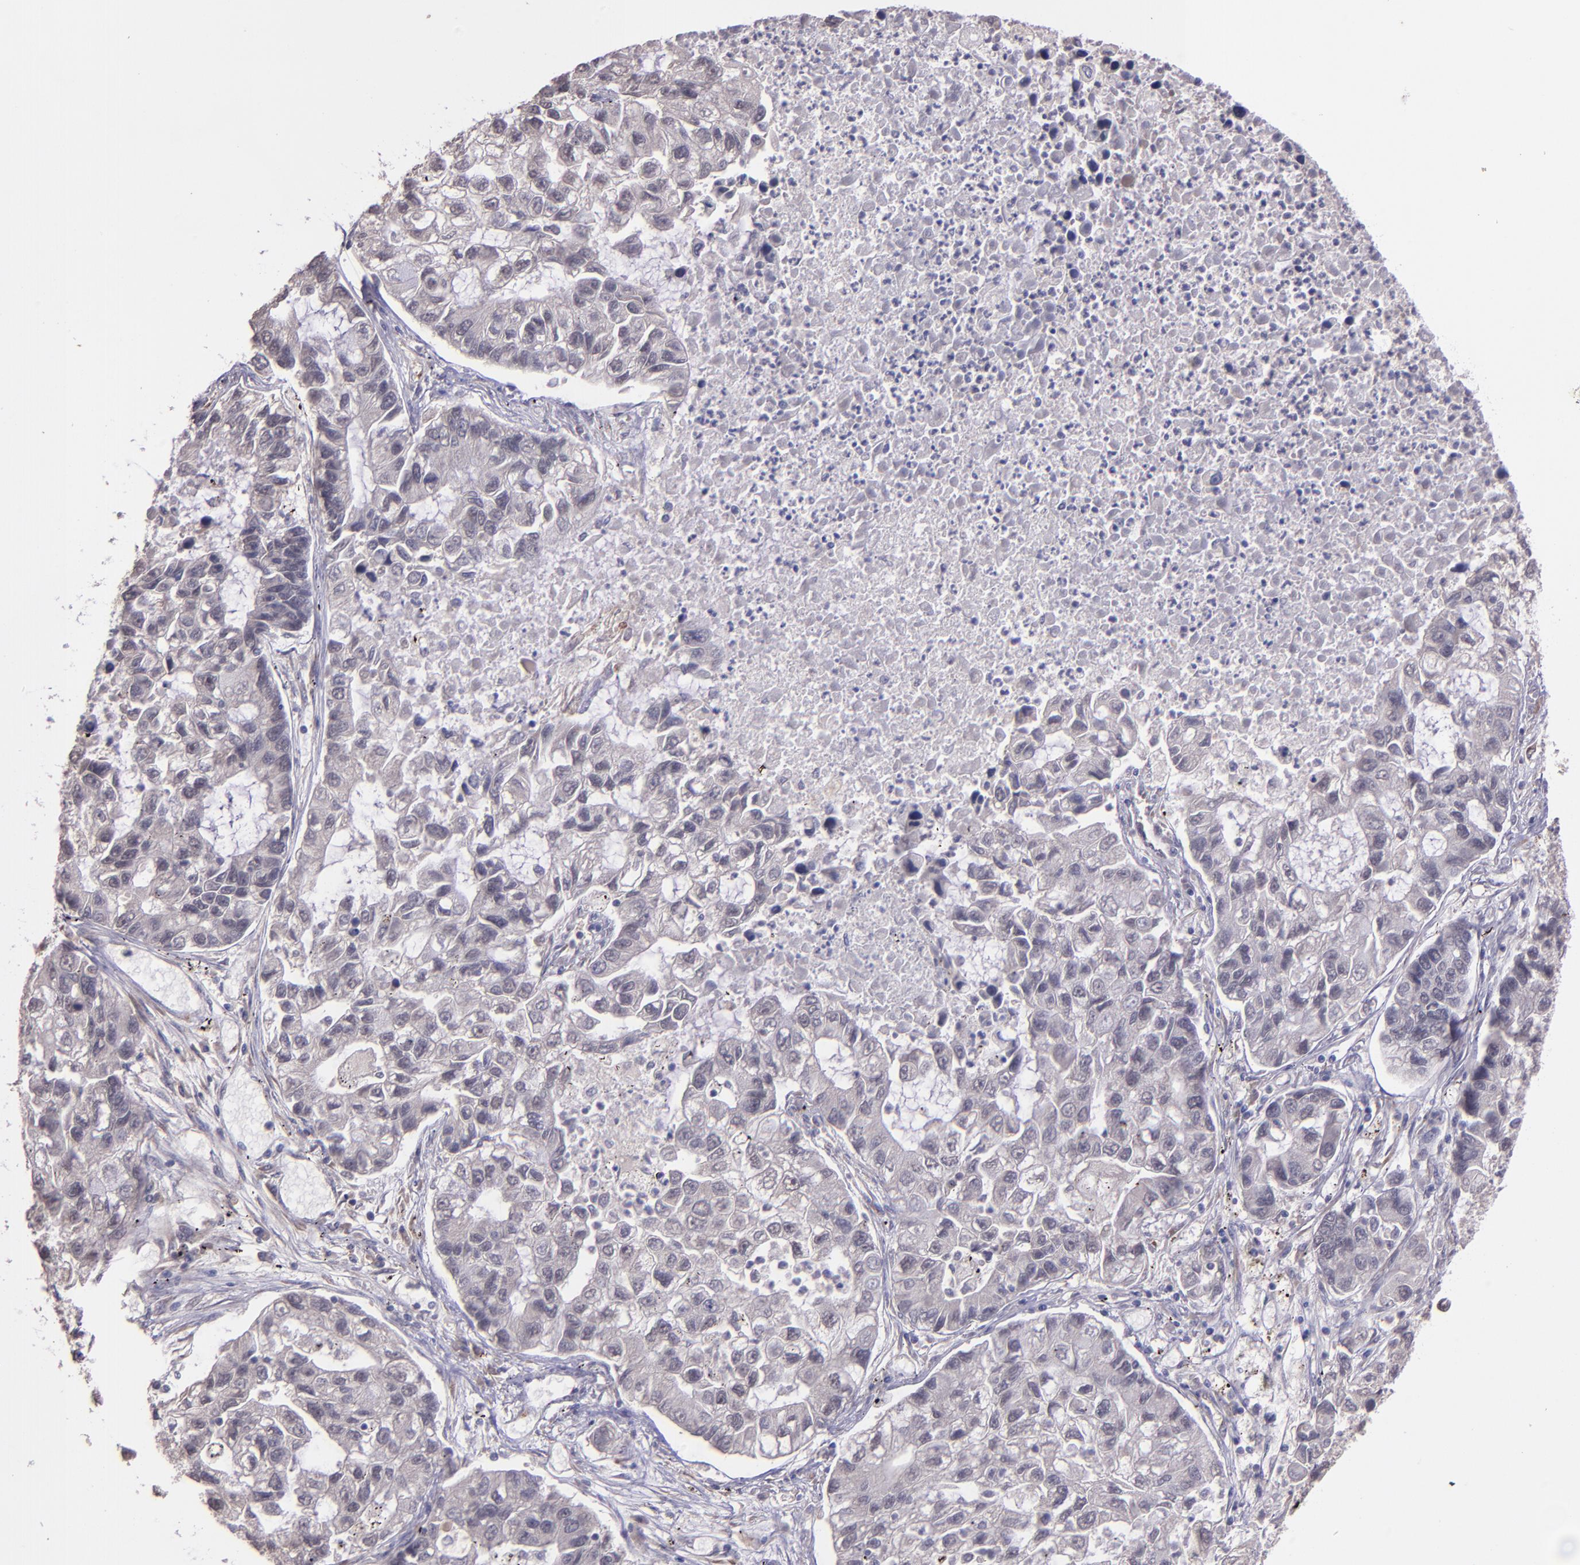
{"staining": {"intensity": "negative", "quantity": "none", "location": "none"}, "tissue": "lung cancer", "cell_type": "Tumor cells", "image_type": "cancer", "snomed": [{"axis": "morphology", "description": "Adenocarcinoma, NOS"}, {"axis": "topography", "description": "Lung"}], "caption": "Immunohistochemical staining of lung cancer (adenocarcinoma) shows no significant staining in tumor cells. (DAB immunohistochemistry (IHC) visualized using brightfield microscopy, high magnification).", "gene": "TAF7L", "patient": {"sex": "female", "age": 51}}